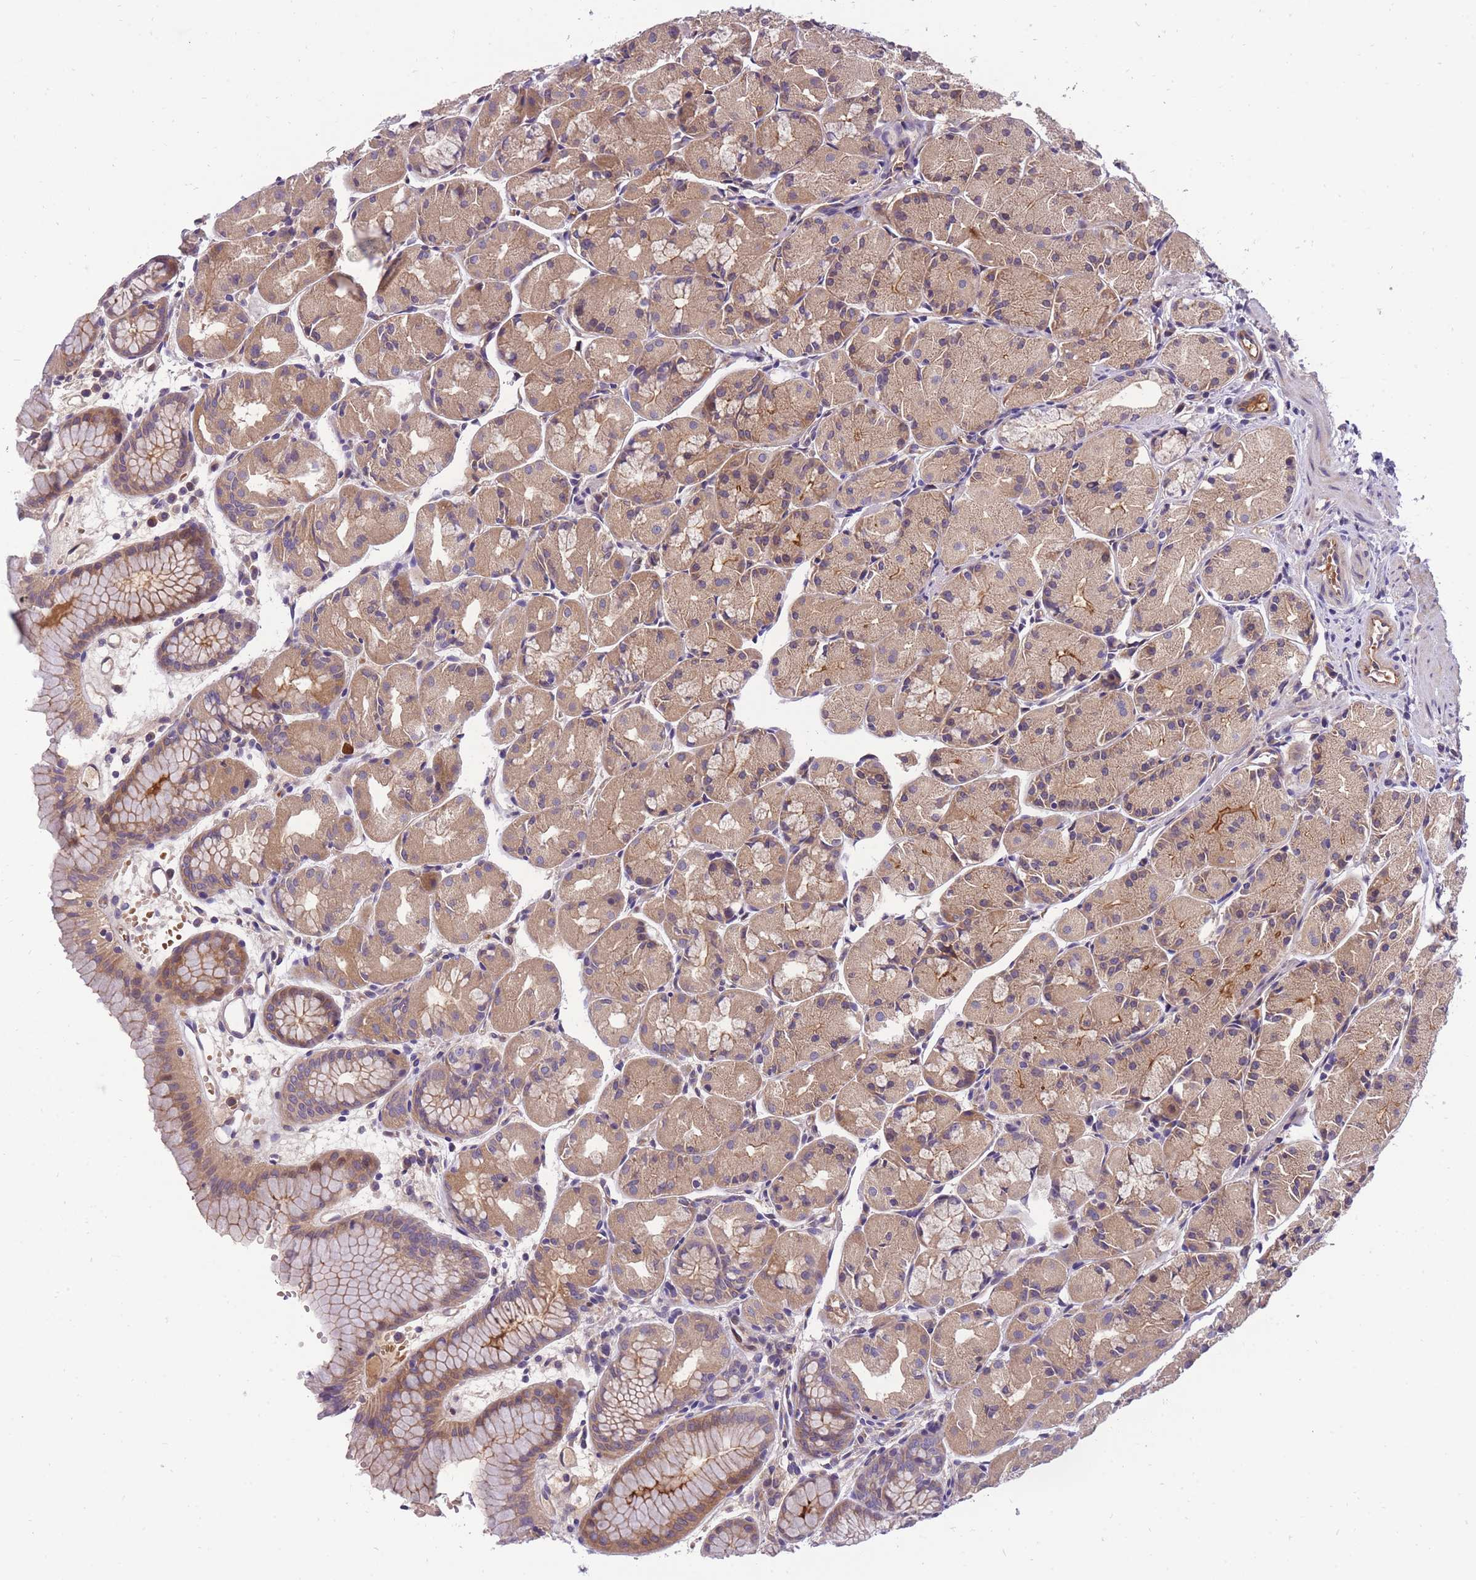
{"staining": {"intensity": "moderate", "quantity": ">75%", "location": "cytoplasmic/membranous"}, "tissue": "stomach", "cell_type": "Glandular cells", "image_type": "normal", "snomed": [{"axis": "morphology", "description": "Normal tissue, NOS"}, {"axis": "topography", "description": "Stomach, upper"}], "caption": "This is an image of immunohistochemistry staining of normal stomach, which shows moderate staining in the cytoplasmic/membranous of glandular cells.", "gene": "CRYGN", "patient": {"sex": "male", "age": 47}}